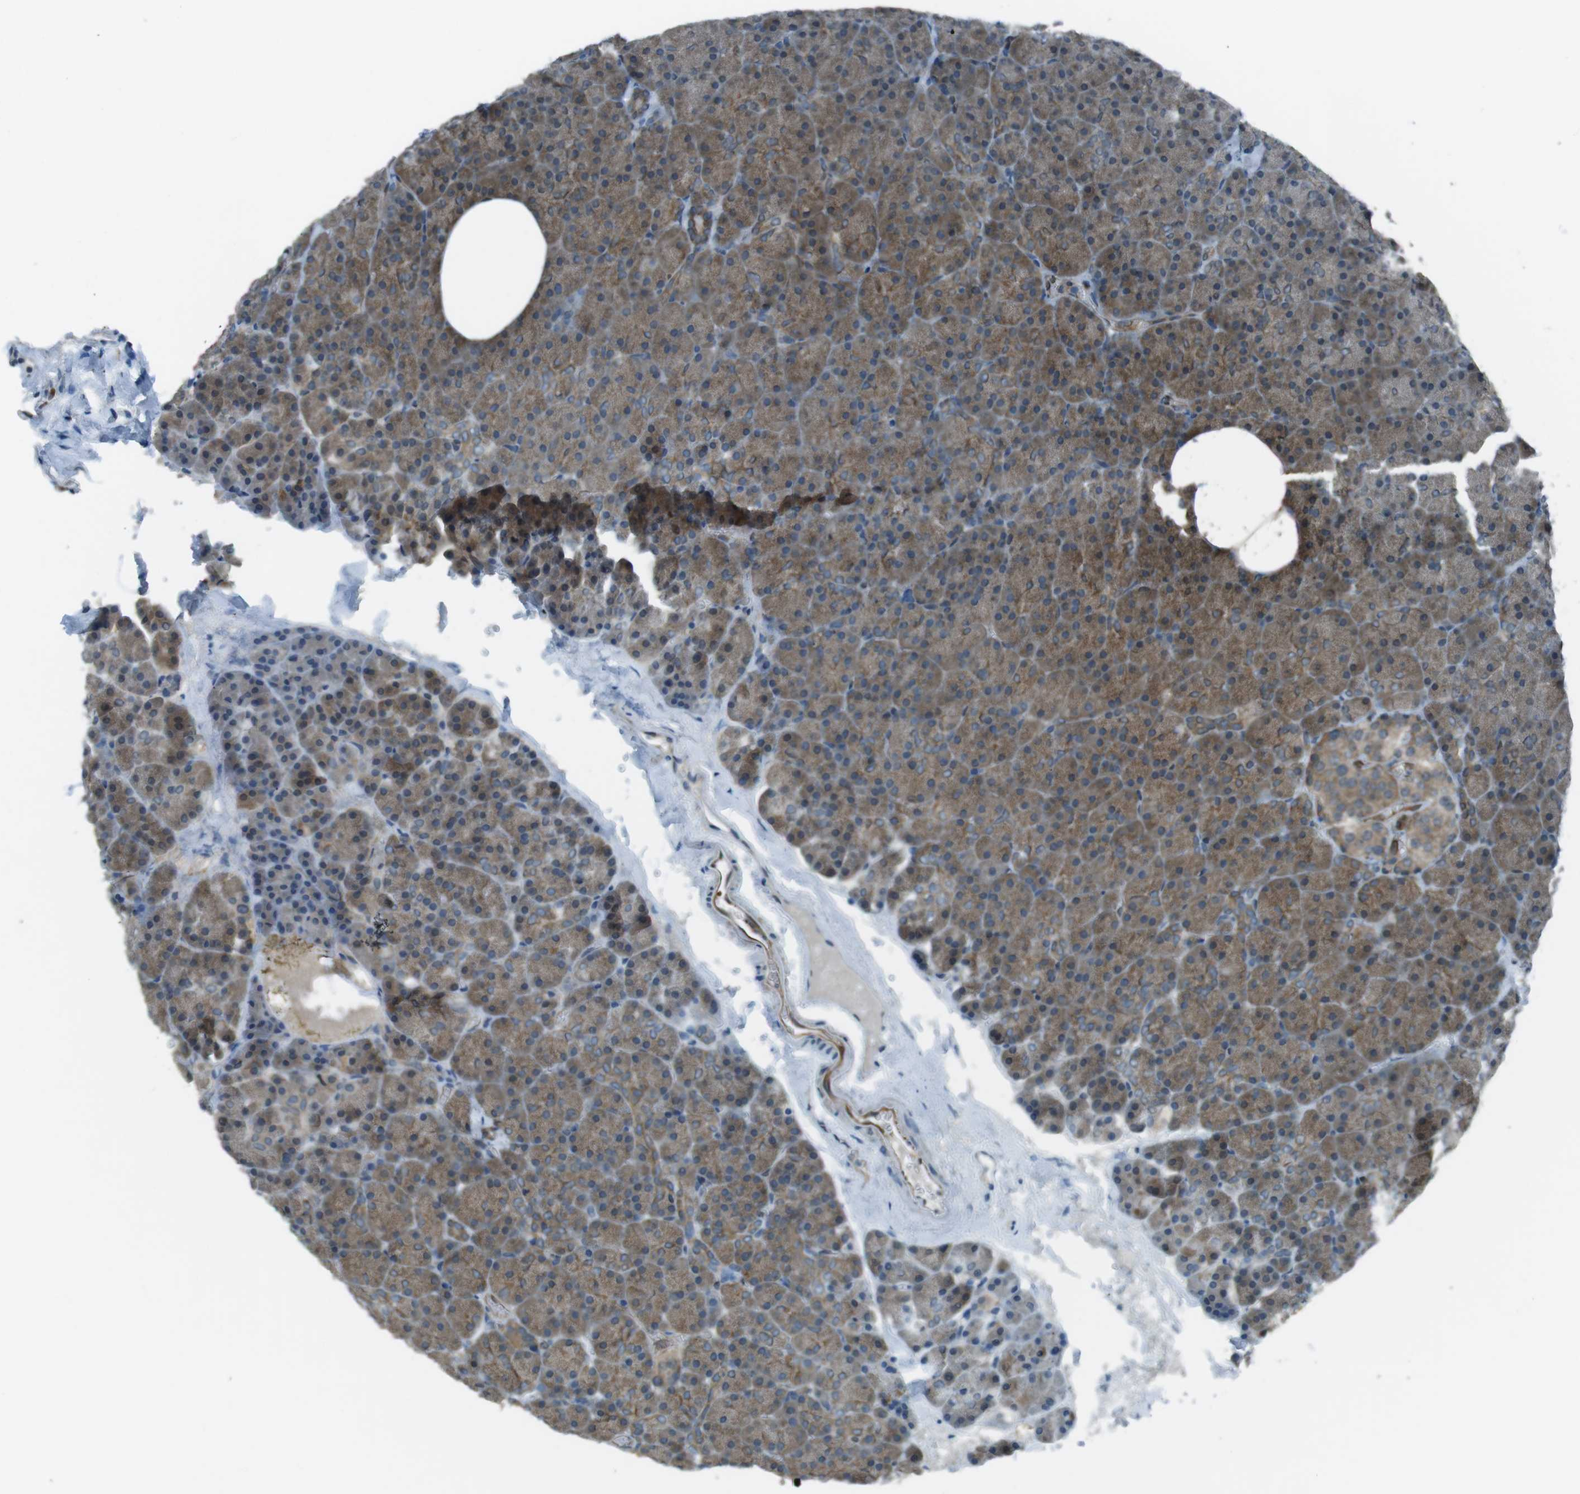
{"staining": {"intensity": "moderate", "quantity": ">75%", "location": "cytoplasmic/membranous"}, "tissue": "pancreas", "cell_type": "Exocrine glandular cells", "image_type": "normal", "snomed": [{"axis": "morphology", "description": "Normal tissue, NOS"}, {"axis": "topography", "description": "Pancreas"}], "caption": "Moderate cytoplasmic/membranous protein expression is identified in approximately >75% of exocrine glandular cells in pancreas. The protein is shown in brown color, while the nuclei are stained blue.", "gene": "MFAP3", "patient": {"sex": "female", "age": 35}}